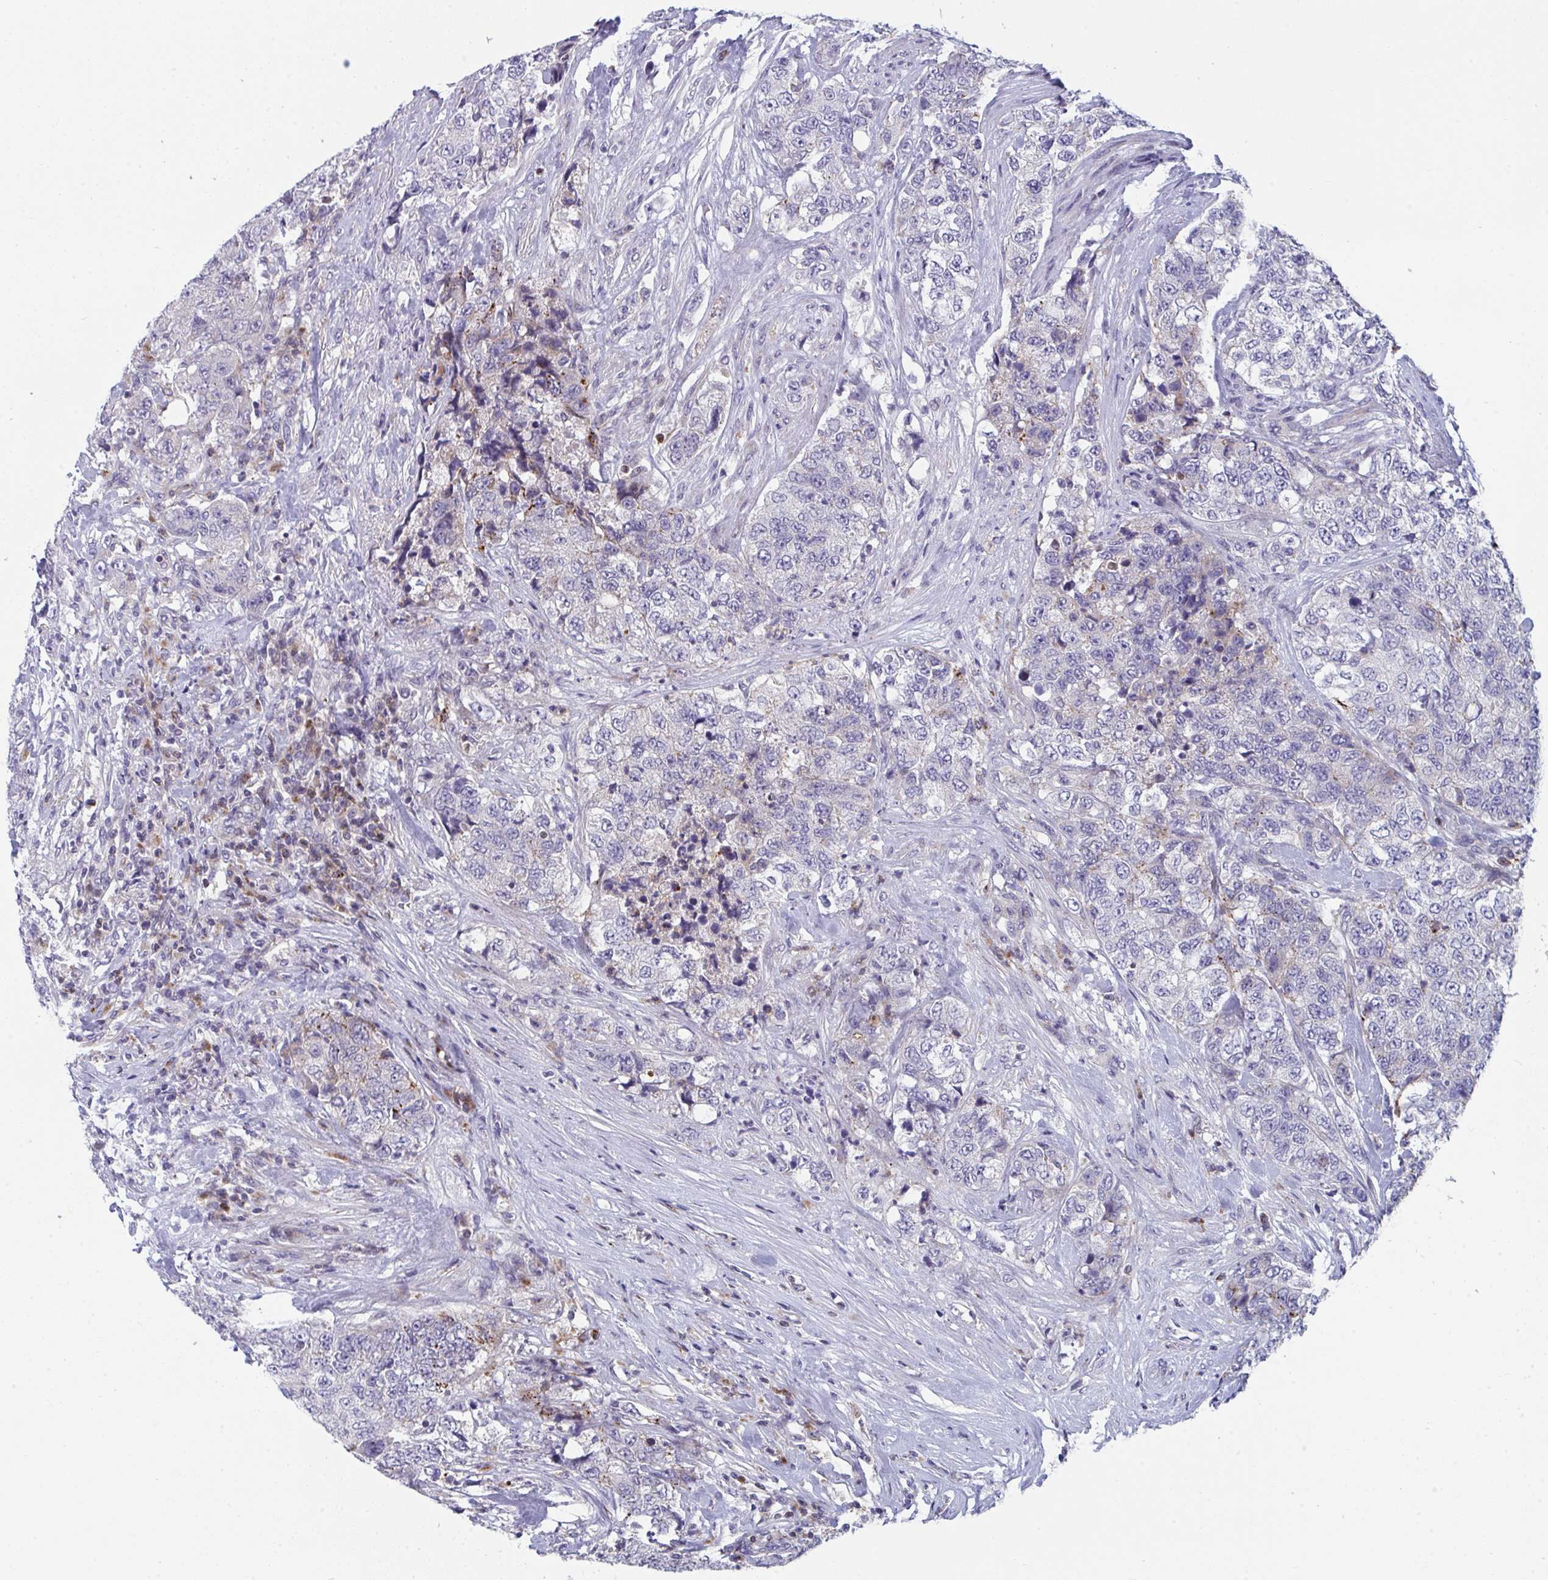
{"staining": {"intensity": "negative", "quantity": "none", "location": "none"}, "tissue": "urothelial cancer", "cell_type": "Tumor cells", "image_type": "cancer", "snomed": [{"axis": "morphology", "description": "Urothelial carcinoma, High grade"}, {"axis": "topography", "description": "Urinary bladder"}], "caption": "The histopathology image demonstrates no staining of tumor cells in urothelial cancer.", "gene": "AOC2", "patient": {"sex": "female", "age": 78}}